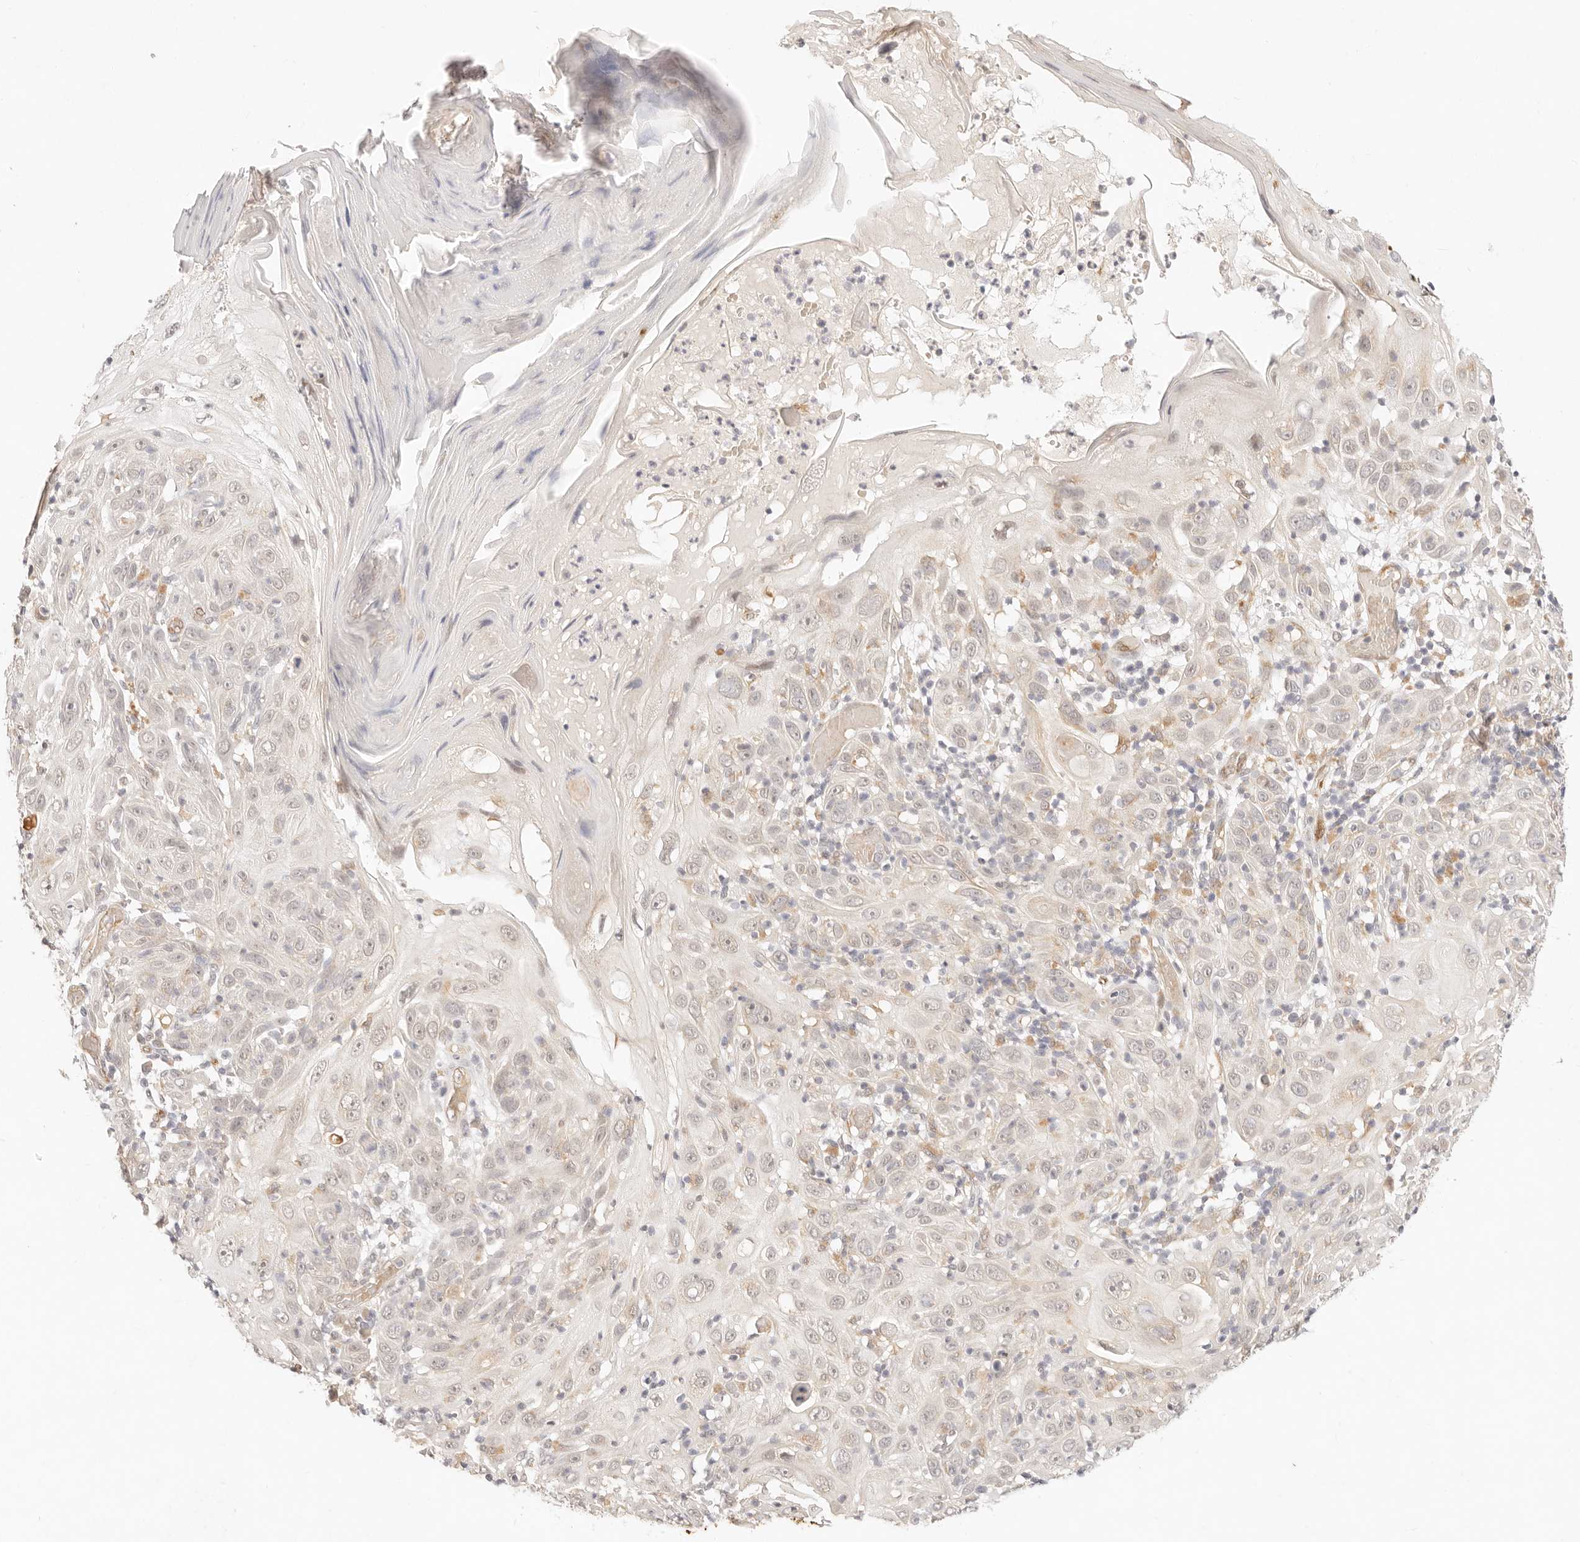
{"staining": {"intensity": "negative", "quantity": "none", "location": "none"}, "tissue": "skin cancer", "cell_type": "Tumor cells", "image_type": "cancer", "snomed": [{"axis": "morphology", "description": "Squamous cell carcinoma, NOS"}, {"axis": "topography", "description": "Skin"}], "caption": "High magnification brightfield microscopy of squamous cell carcinoma (skin) stained with DAB (brown) and counterstained with hematoxylin (blue): tumor cells show no significant staining.", "gene": "GPR156", "patient": {"sex": "female", "age": 88}}